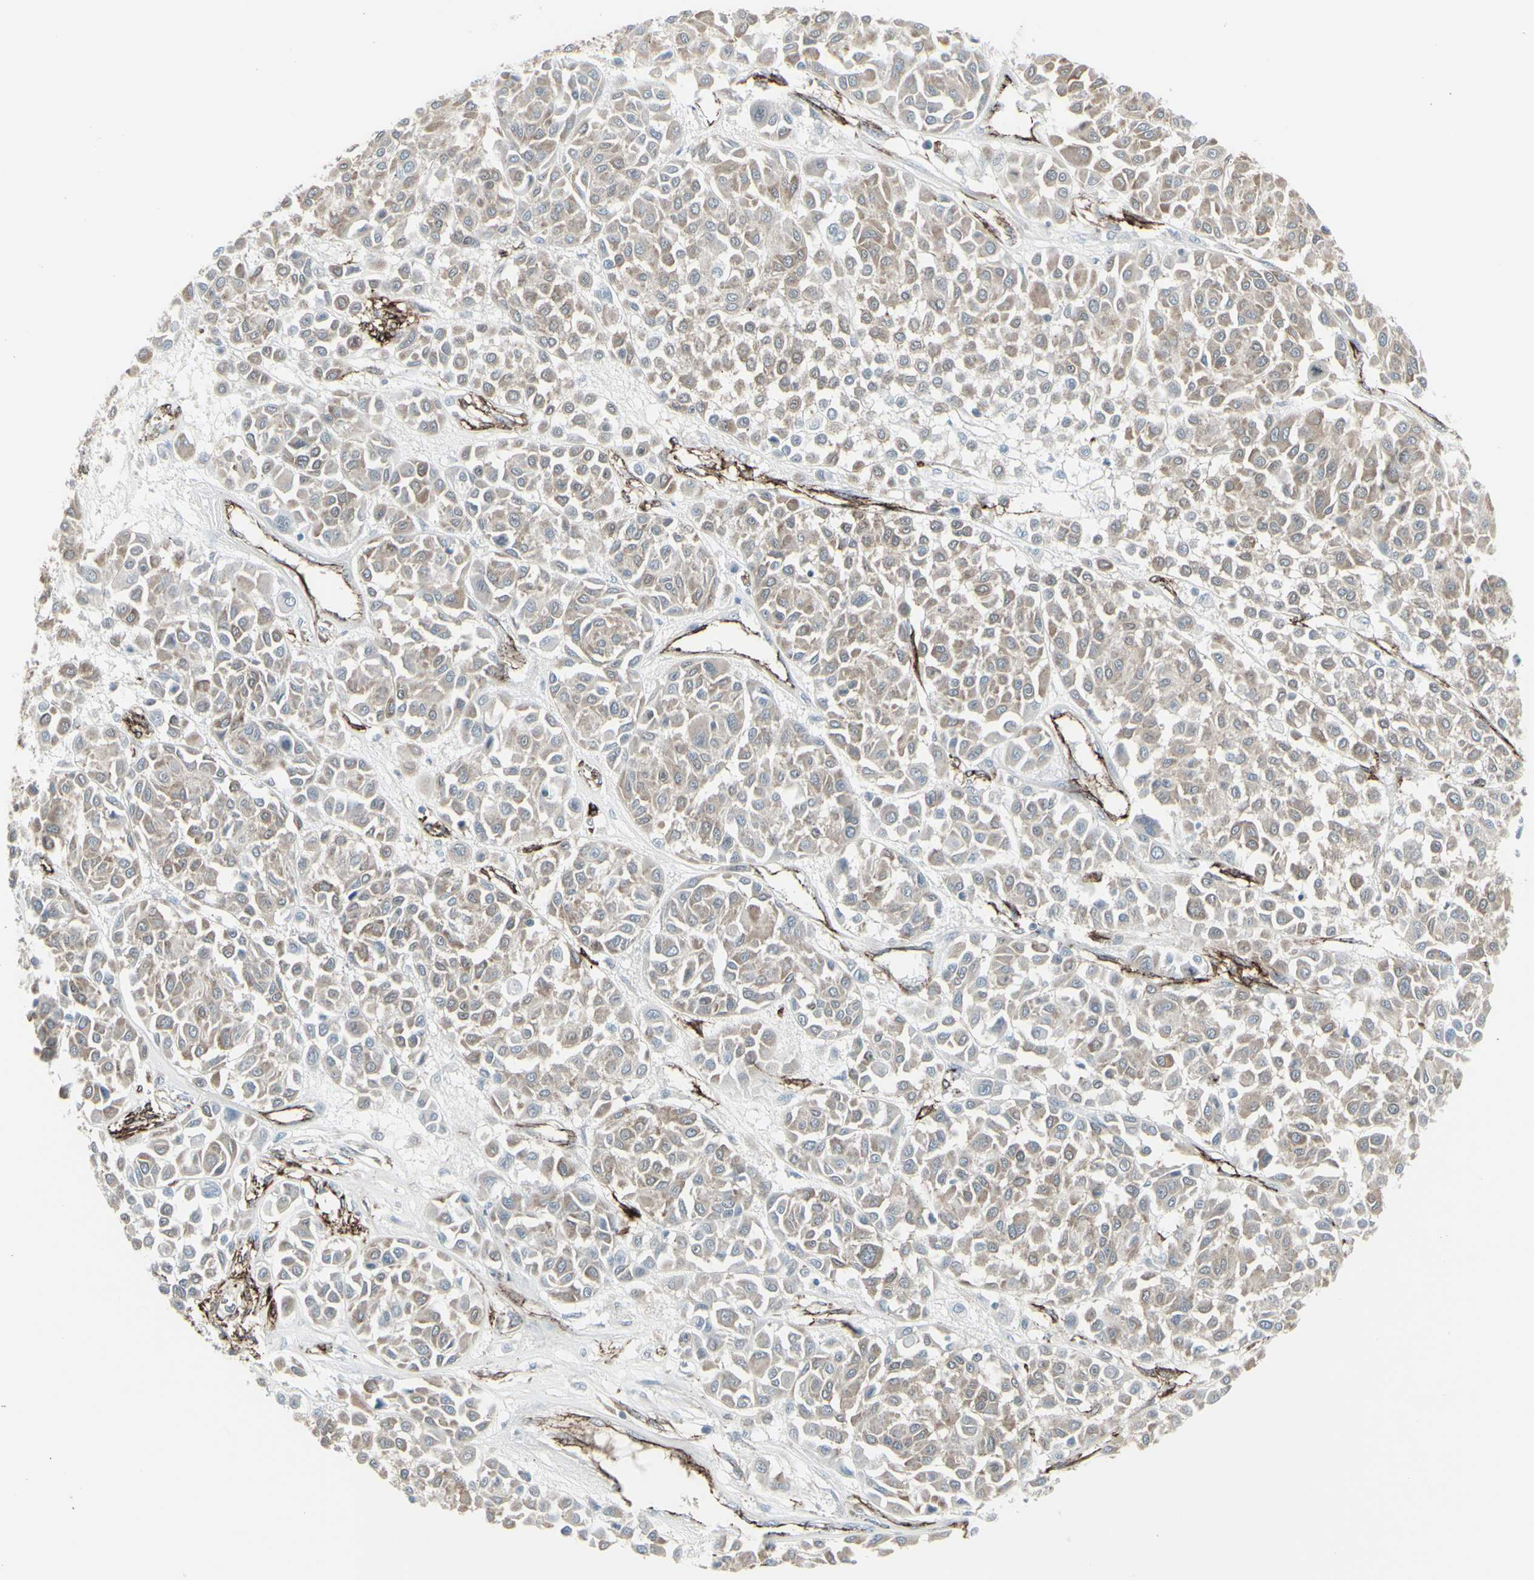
{"staining": {"intensity": "weak", "quantity": ">75%", "location": "cytoplasmic/membranous"}, "tissue": "melanoma", "cell_type": "Tumor cells", "image_type": "cancer", "snomed": [{"axis": "morphology", "description": "Malignant melanoma, Metastatic site"}, {"axis": "topography", "description": "Soft tissue"}], "caption": "Malignant melanoma (metastatic site) was stained to show a protein in brown. There is low levels of weak cytoplasmic/membranous staining in approximately >75% of tumor cells.", "gene": "GJA1", "patient": {"sex": "male", "age": 41}}